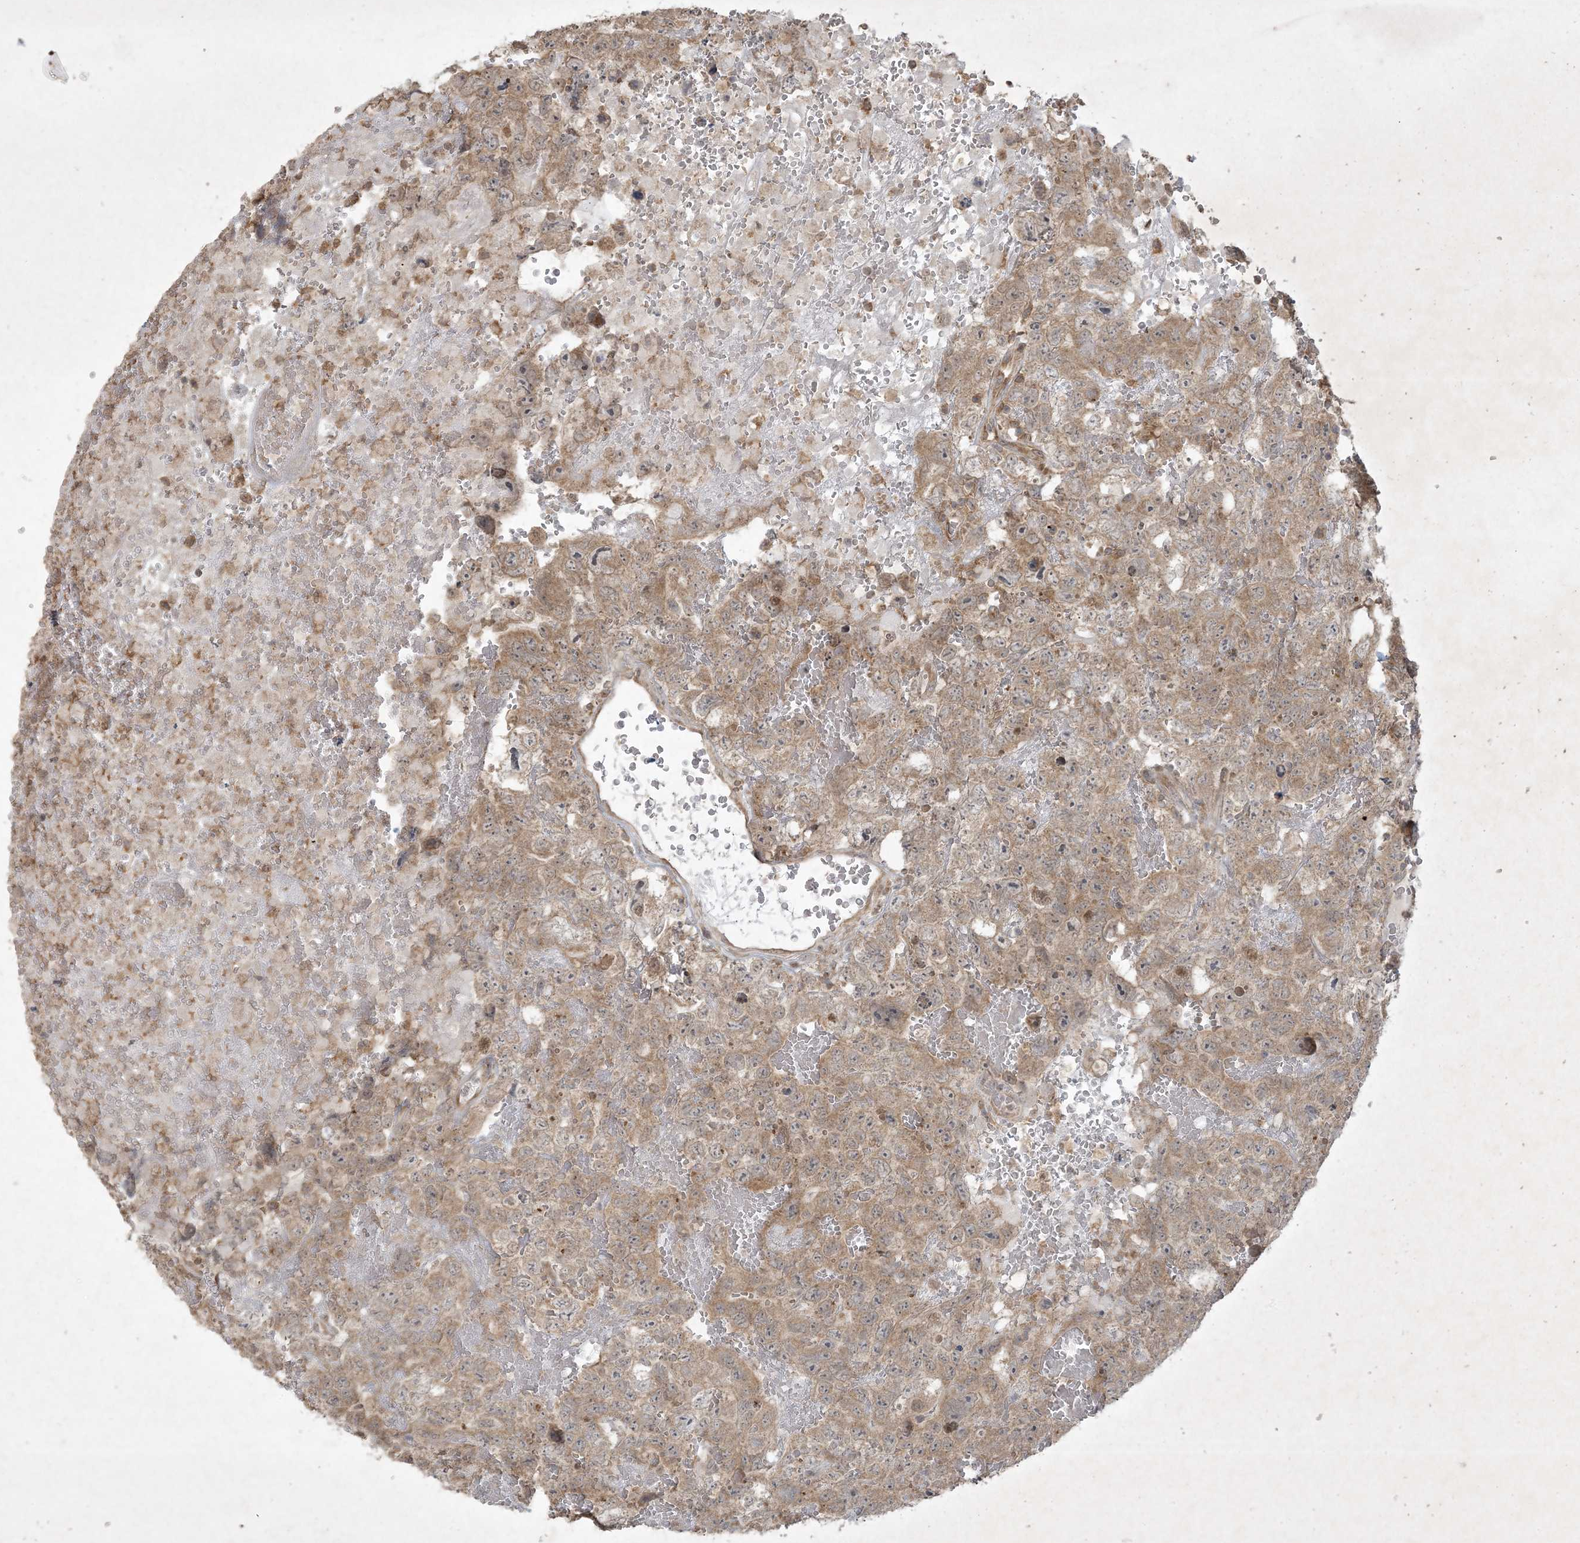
{"staining": {"intensity": "moderate", "quantity": ">75%", "location": "cytoplasmic/membranous,nuclear"}, "tissue": "testis cancer", "cell_type": "Tumor cells", "image_type": "cancer", "snomed": [{"axis": "morphology", "description": "Carcinoma, Embryonal, NOS"}, {"axis": "topography", "description": "Testis"}], "caption": "Protein expression by immunohistochemistry (IHC) shows moderate cytoplasmic/membranous and nuclear positivity in approximately >75% of tumor cells in embryonal carcinoma (testis).", "gene": "NRBP2", "patient": {"sex": "male", "age": 45}}